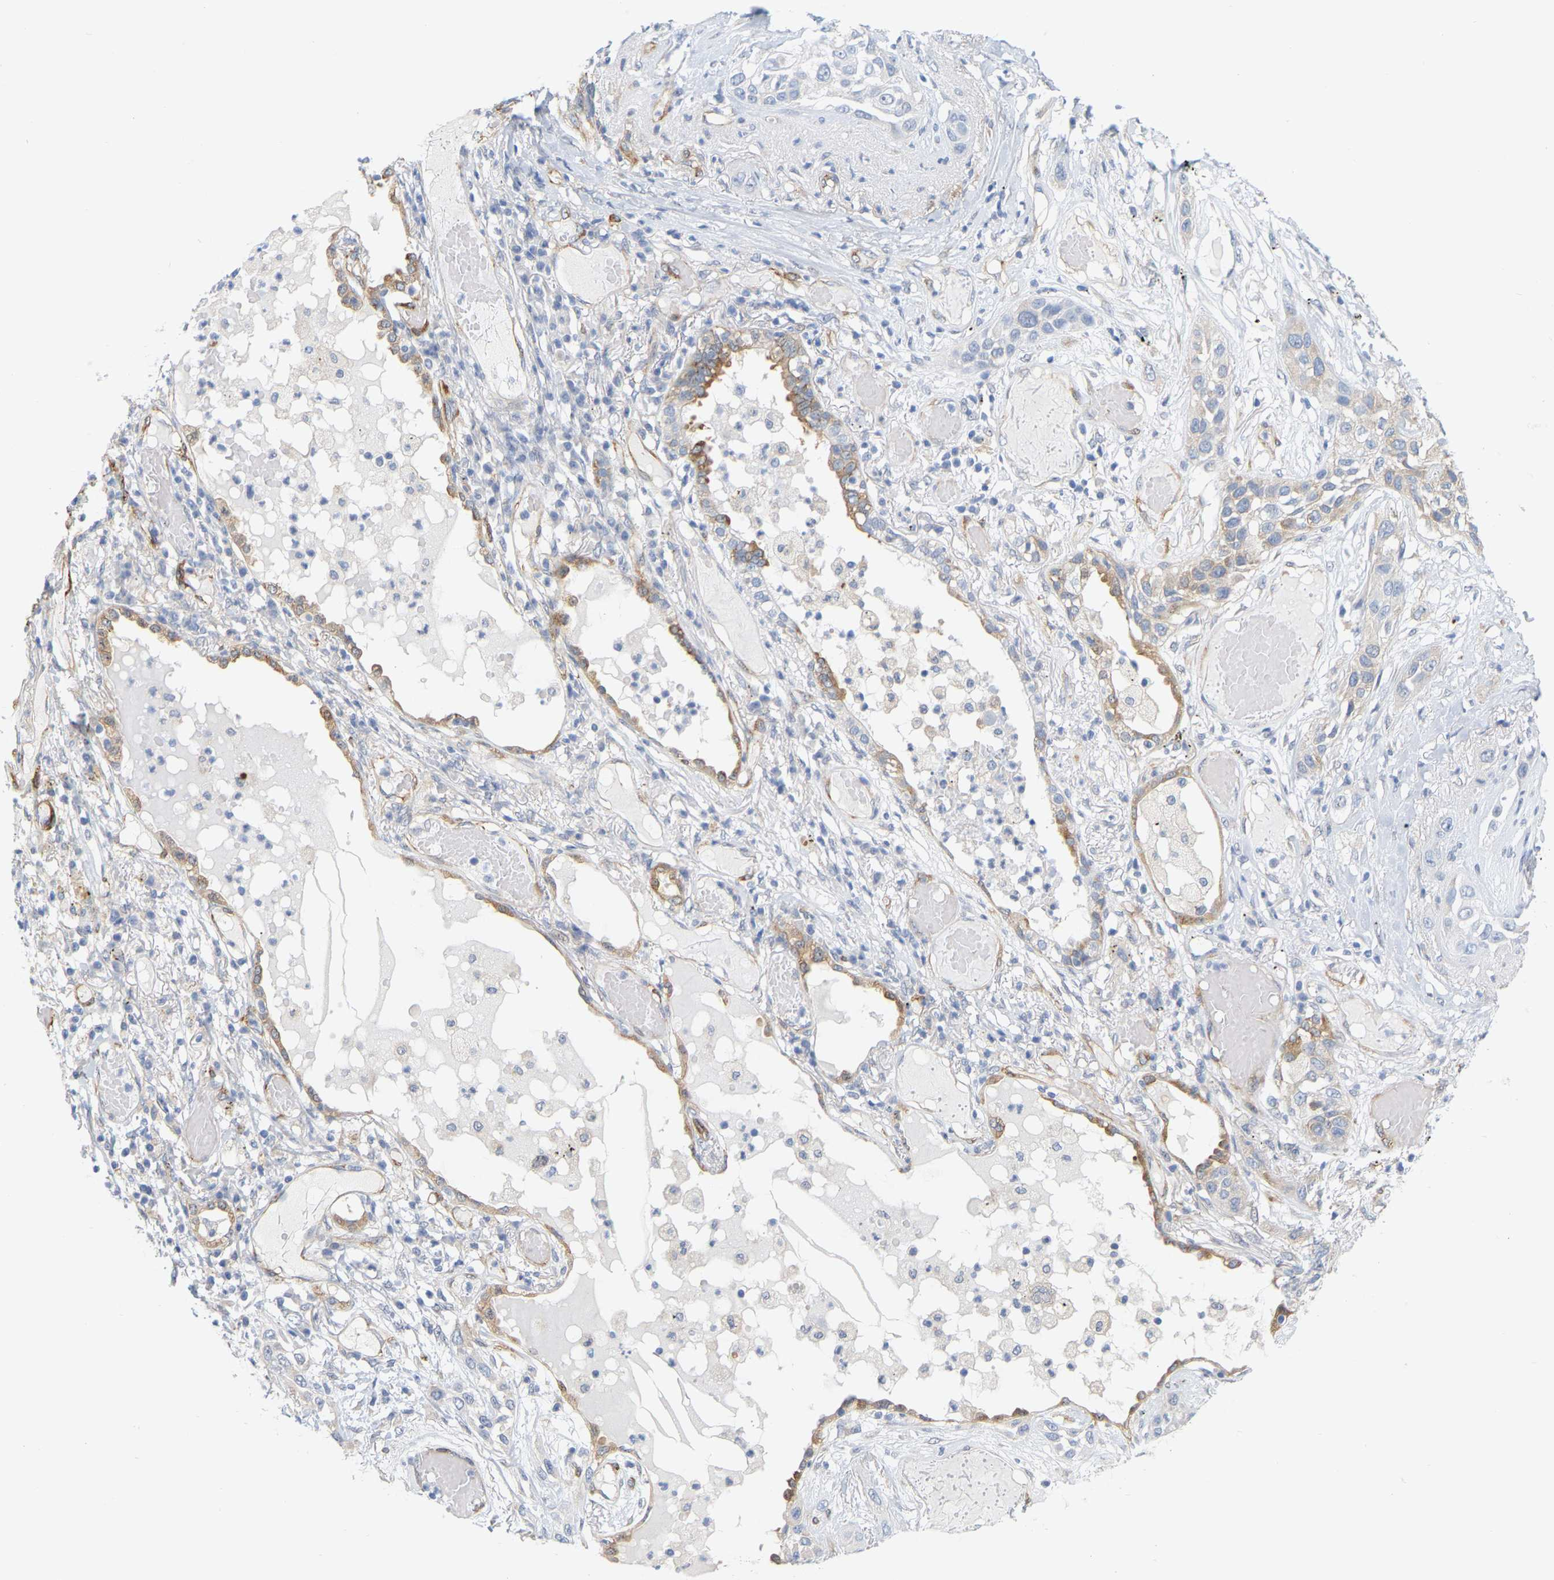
{"staining": {"intensity": "weak", "quantity": "<25%", "location": "cytoplasmic/membranous"}, "tissue": "lung cancer", "cell_type": "Tumor cells", "image_type": "cancer", "snomed": [{"axis": "morphology", "description": "Squamous cell carcinoma, NOS"}, {"axis": "topography", "description": "Lung"}], "caption": "Tumor cells show no significant protein staining in lung cancer (squamous cell carcinoma).", "gene": "RAPH1", "patient": {"sex": "male", "age": 71}}